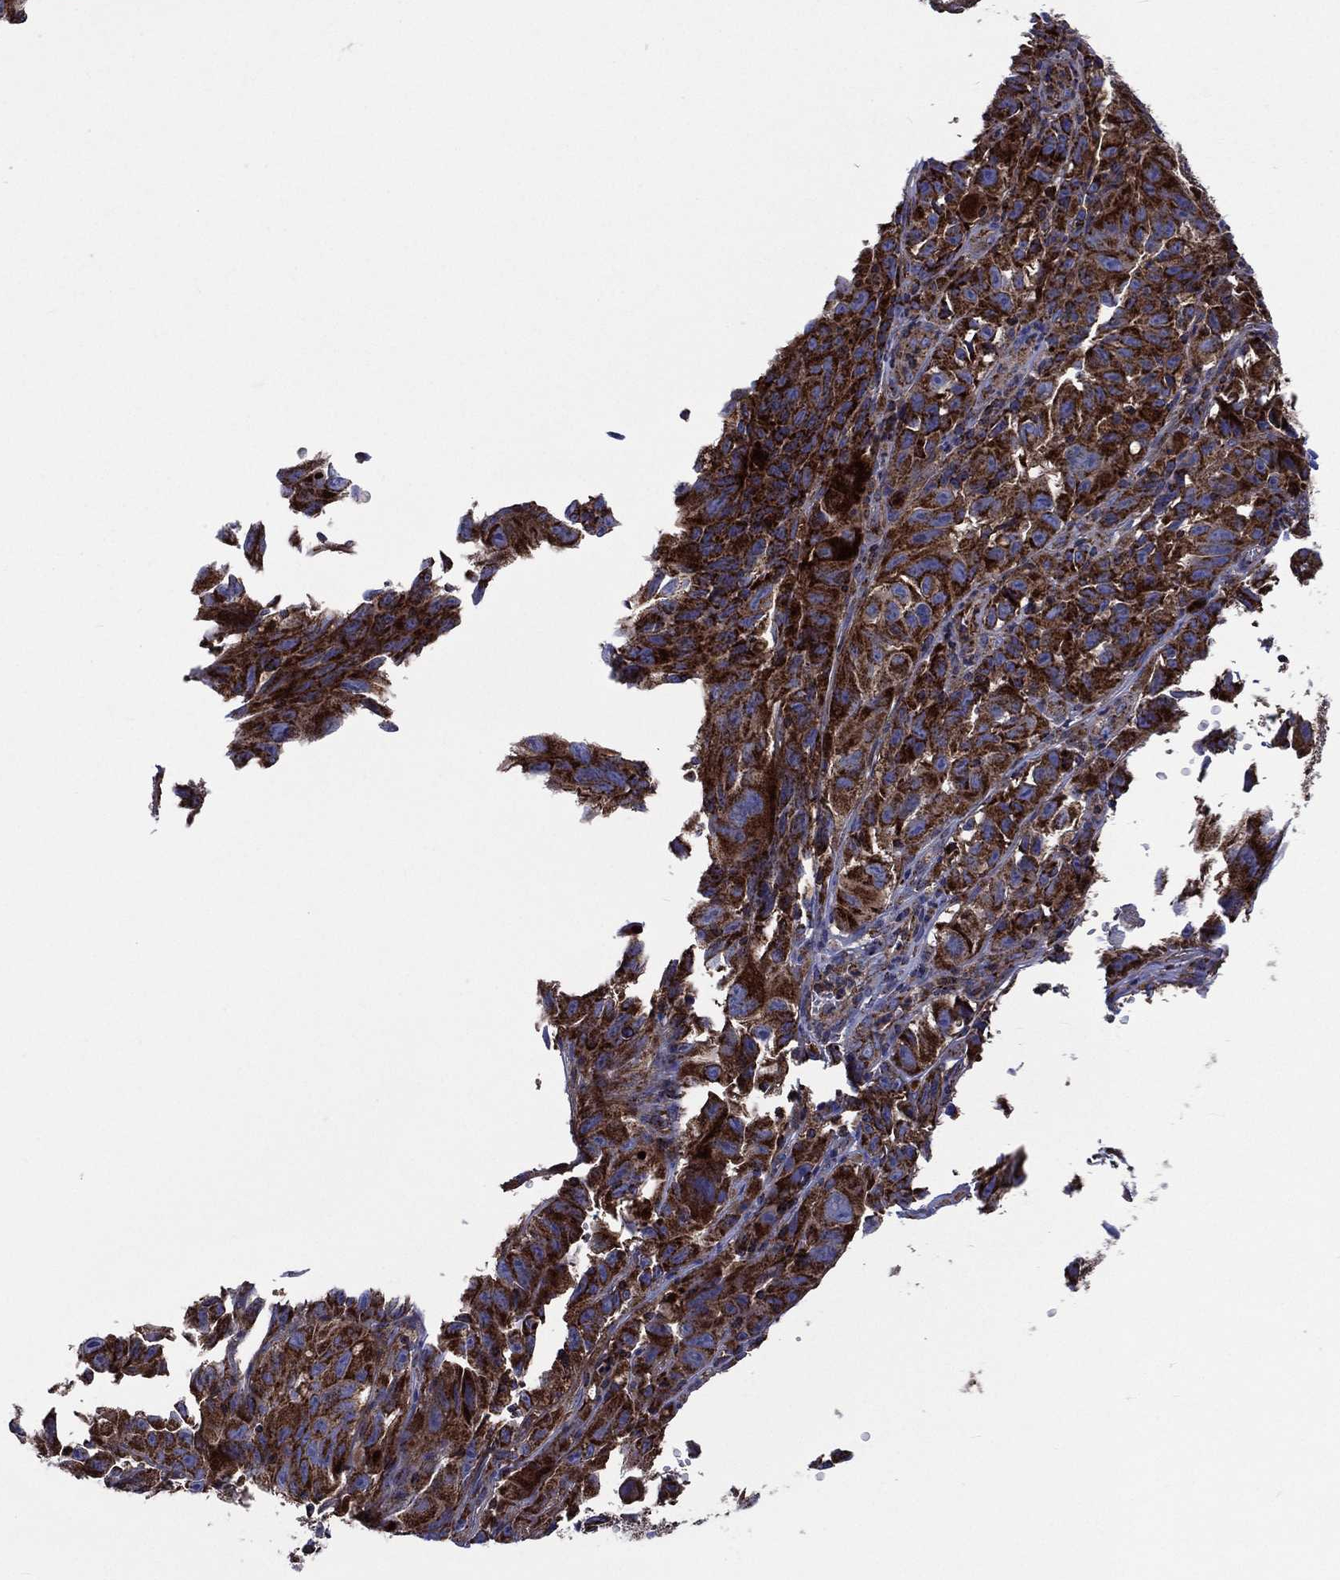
{"staining": {"intensity": "strong", "quantity": ">75%", "location": "cytoplasmic/membranous"}, "tissue": "melanoma", "cell_type": "Tumor cells", "image_type": "cancer", "snomed": [{"axis": "morphology", "description": "Malignant melanoma, NOS"}, {"axis": "topography", "description": "Vulva, labia, clitoris and Bartholin´s gland, NO"}], "caption": "Protein analysis of melanoma tissue reveals strong cytoplasmic/membranous staining in approximately >75% of tumor cells. Using DAB (3,3'-diaminobenzidine) (brown) and hematoxylin (blue) stains, captured at high magnification using brightfield microscopy.", "gene": "ANKRD37", "patient": {"sex": "female", "age": 75}}